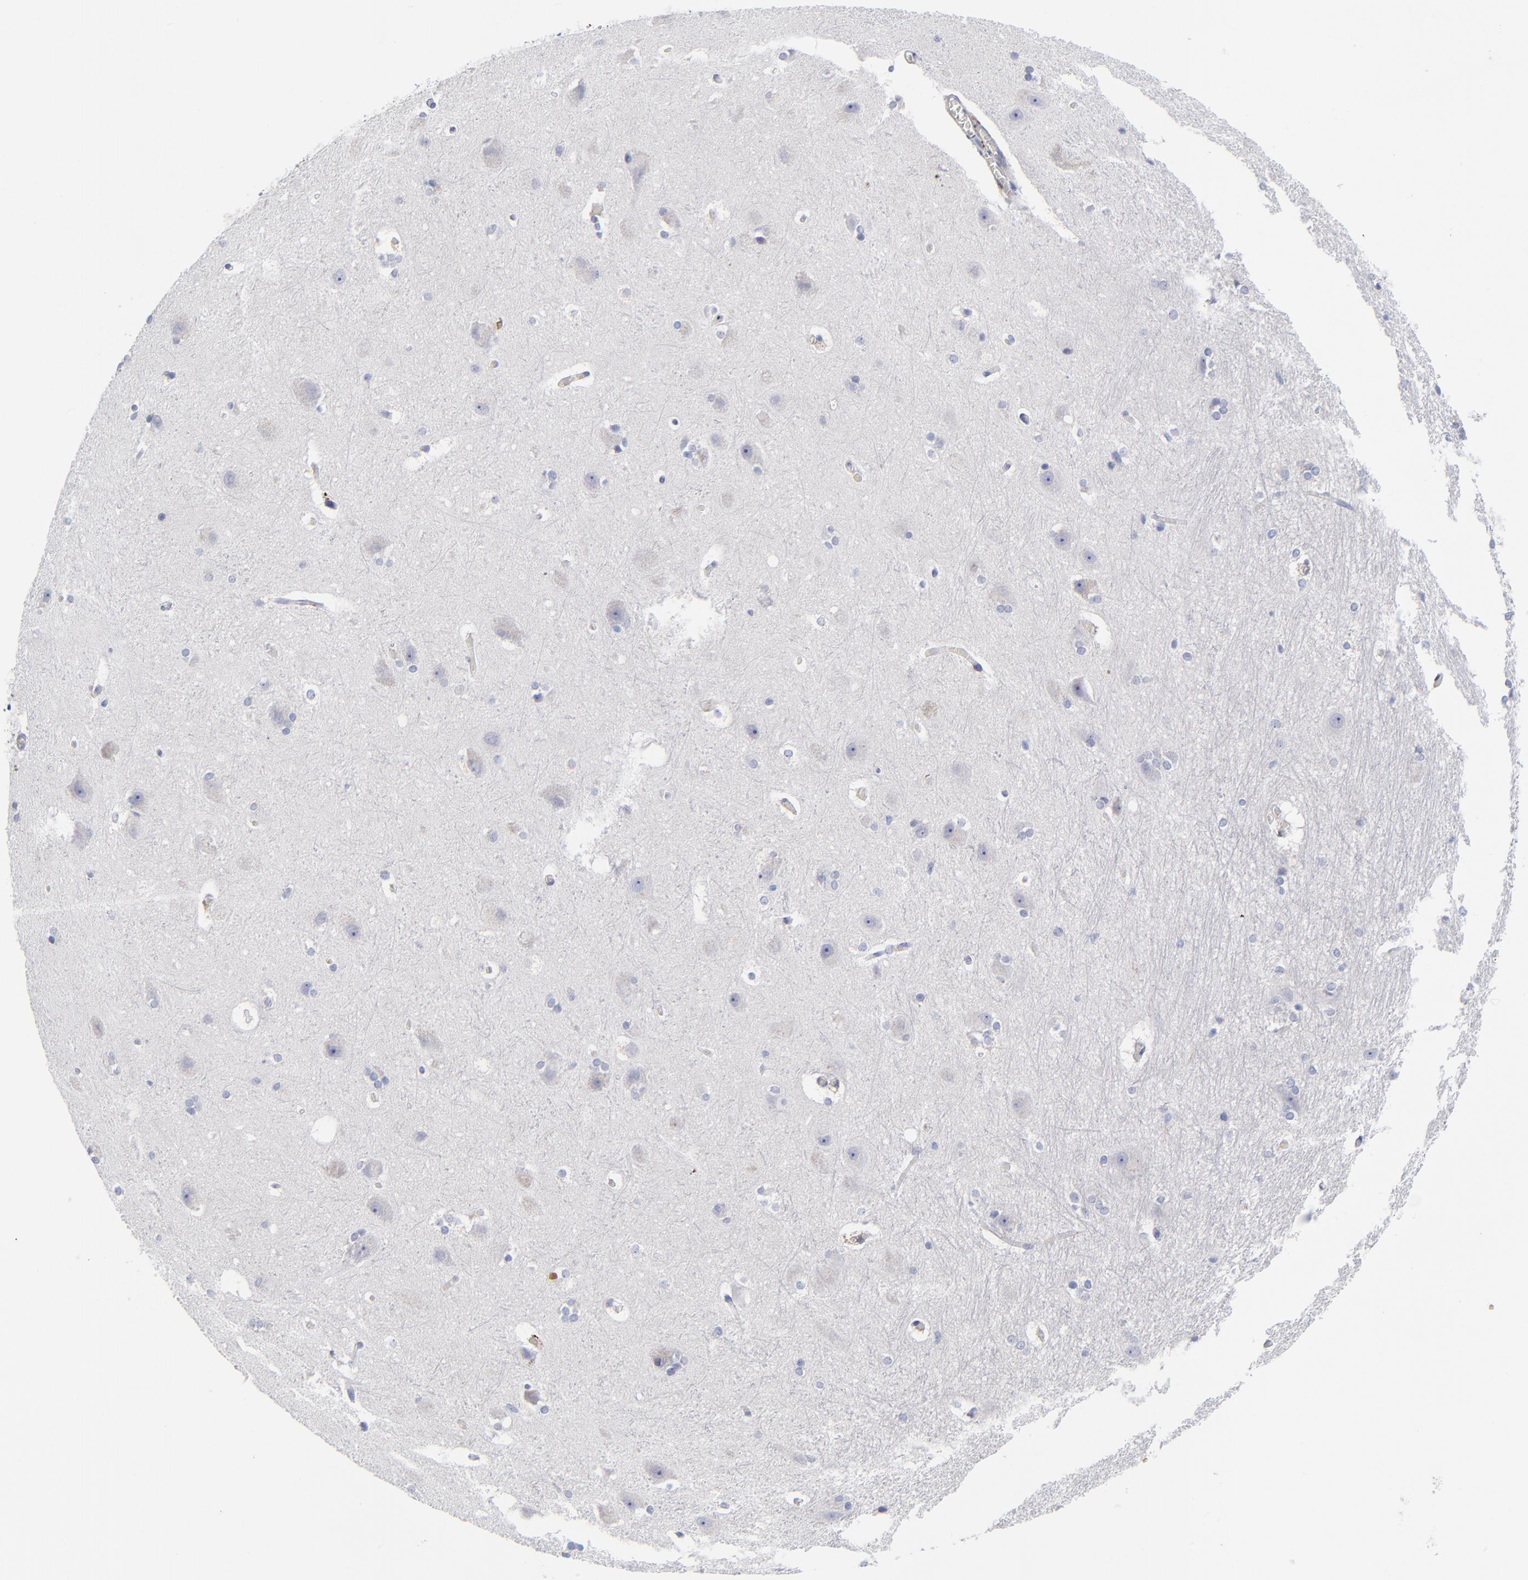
{"staining": {"intensity": "negative", "quantity": "none", "location": "none"}, "tissue": "hippocampus", "cell_type": "Glial cells", "image_type": "normal", "snomed": [{"axis": "morphology", "description": "Normal tissue, NOS"}, {"axis": "topography", "description": "Hippocampus"}], "caption": "Normal hippocampus was stained to show a protein in brown. There is no significant staining in glial cells.", "gene": "PTP4A1", "patient": {"sex": "female", "age": 19}}